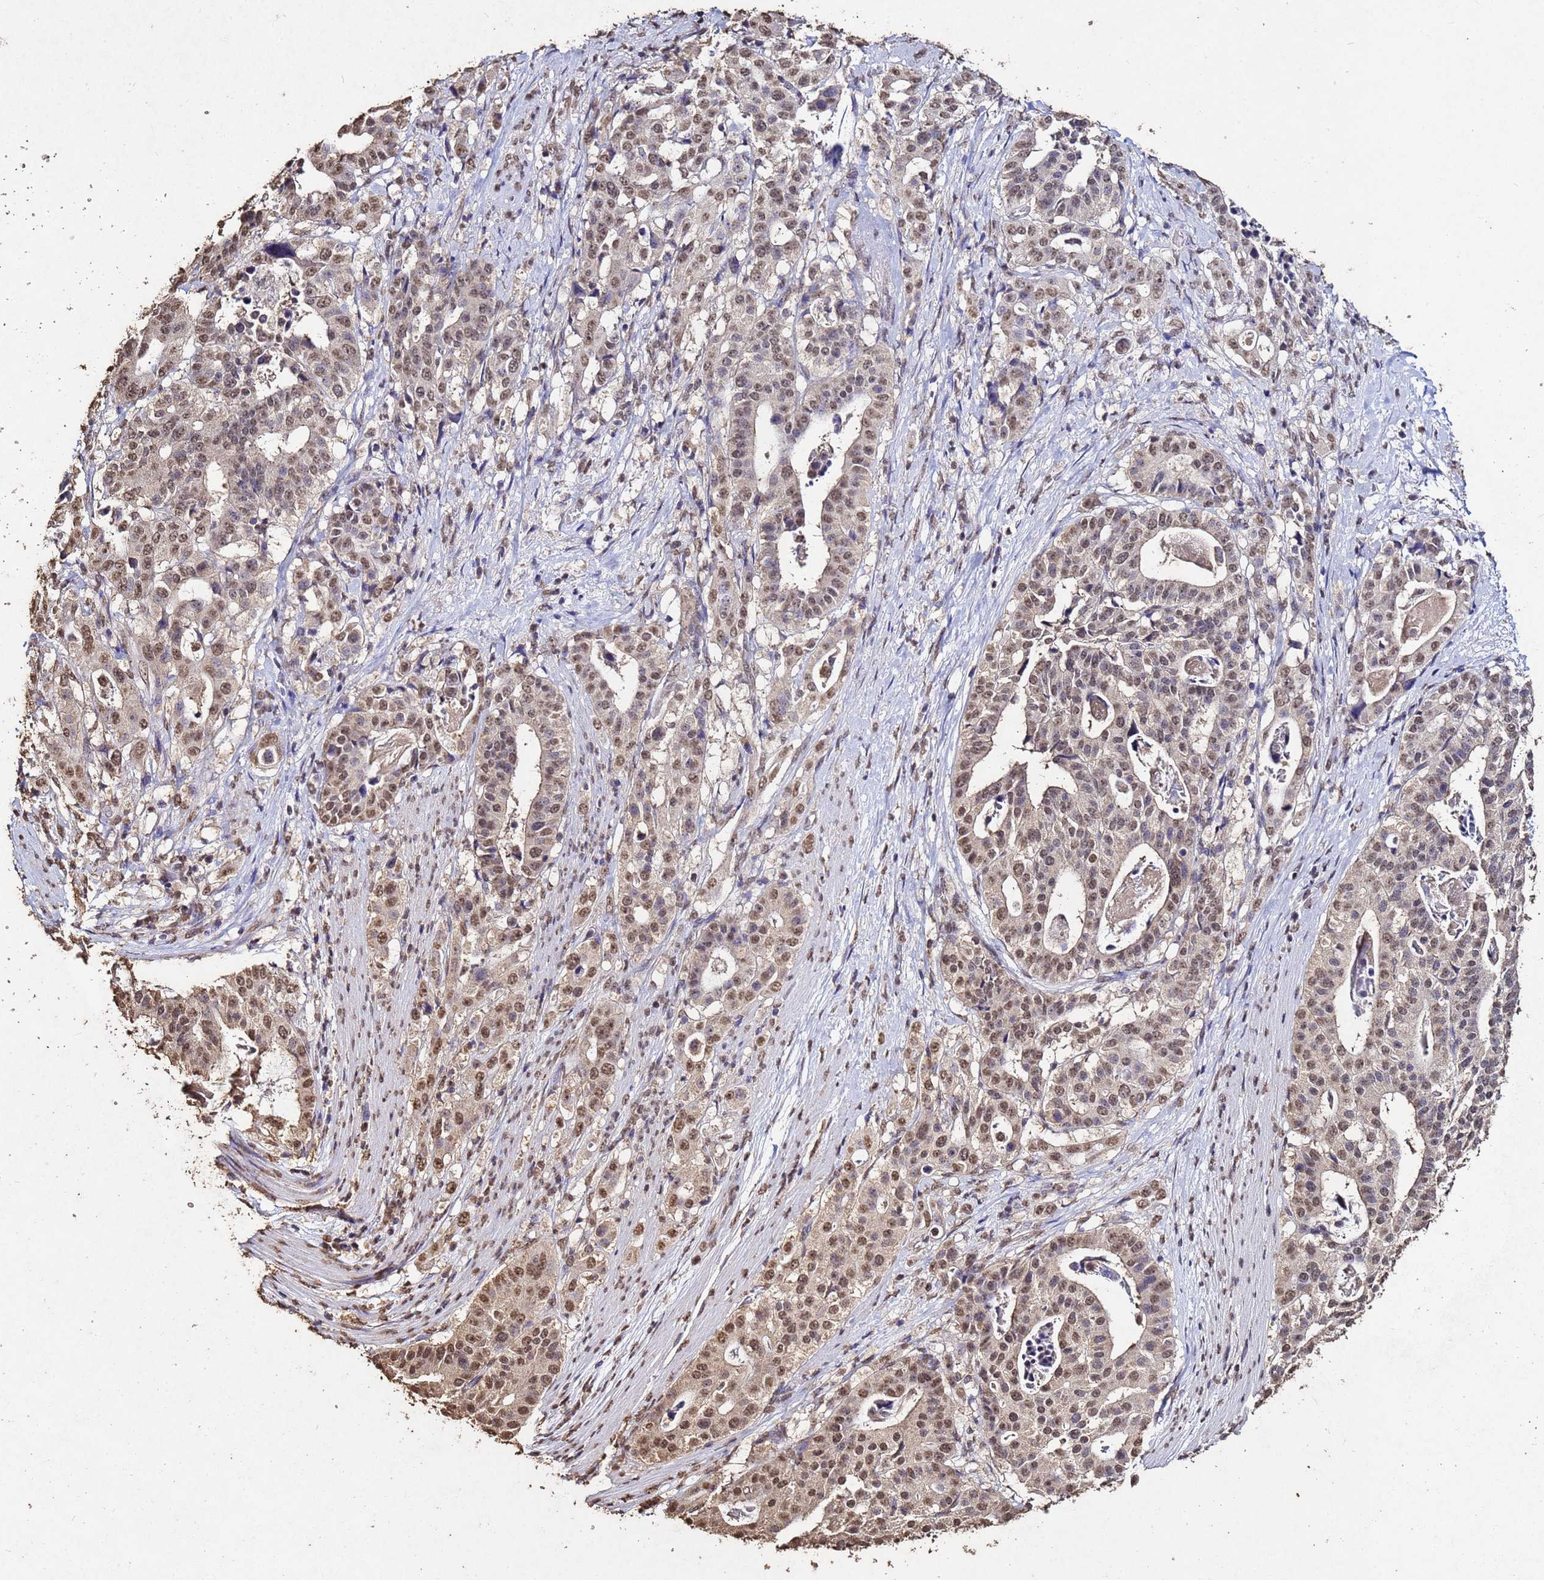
{"staining": {"intensity": "moderate", "quantity": ">75%", "location": "nuclear"}, "tissue": "stomach cancer", "cell_type": "Tumor cells", "image_type": "cancer", "snomed": [{"axis": "morphology", "description": "Adenocarcinoma, NOS"}, {"axis": "topography", "description": "Stomach"}], "caption": "High-power microscopy captured an immunohistochemistry (IHC) histopathology image of stomach cancer, revealing moderate nuclear staining in approximately >75% of tumor cells.", "gene": "MYOCD", "patient": {"sex": "male", "age": 48}}